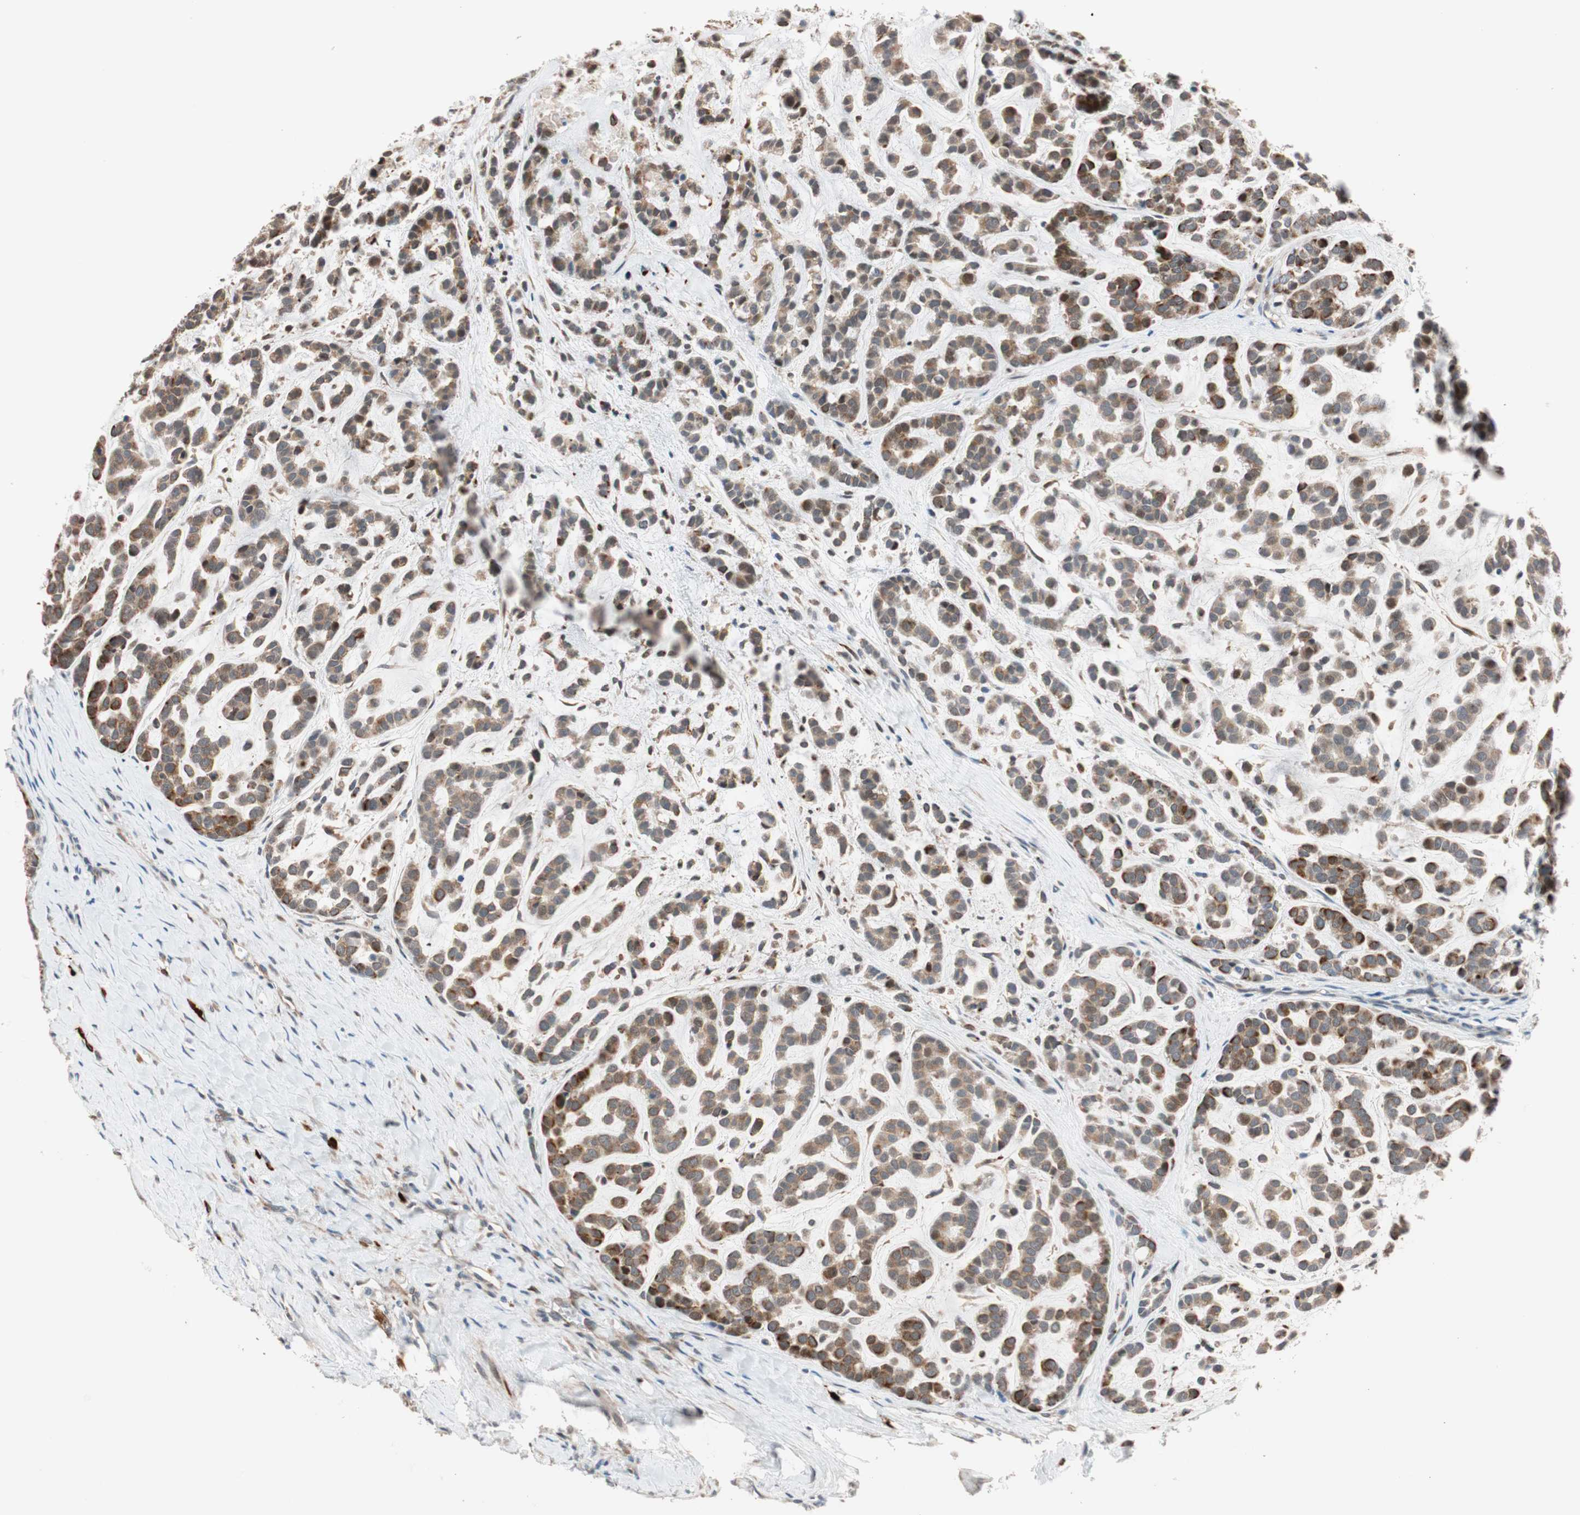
{"staining": {"intensity": "moderate", "quantity": ">75%", "location": "cytoplasmic/membranous"}, "tissue": "head and neck cancer", "cell_type": "Tumor cells", "image_type": "cancer", "snomed": [{"axis": "morphology", "description": "Adenocarcinoma, NOS"}, {"axis": "morphology", "description": "Adenoma, NOS"}, {"axis": "topography", "description": "Head-Neck"}], "caption": "An IHC photomicrograph of neoplastic tissue is shown. Protein staining in brown highlights moderate cytoplasmic/membranous positivity in adenocarcinoma (head and neck) within tumor cells.", "gene": "PIK3R3", "patient": {"sex": "female", "age": 55}}